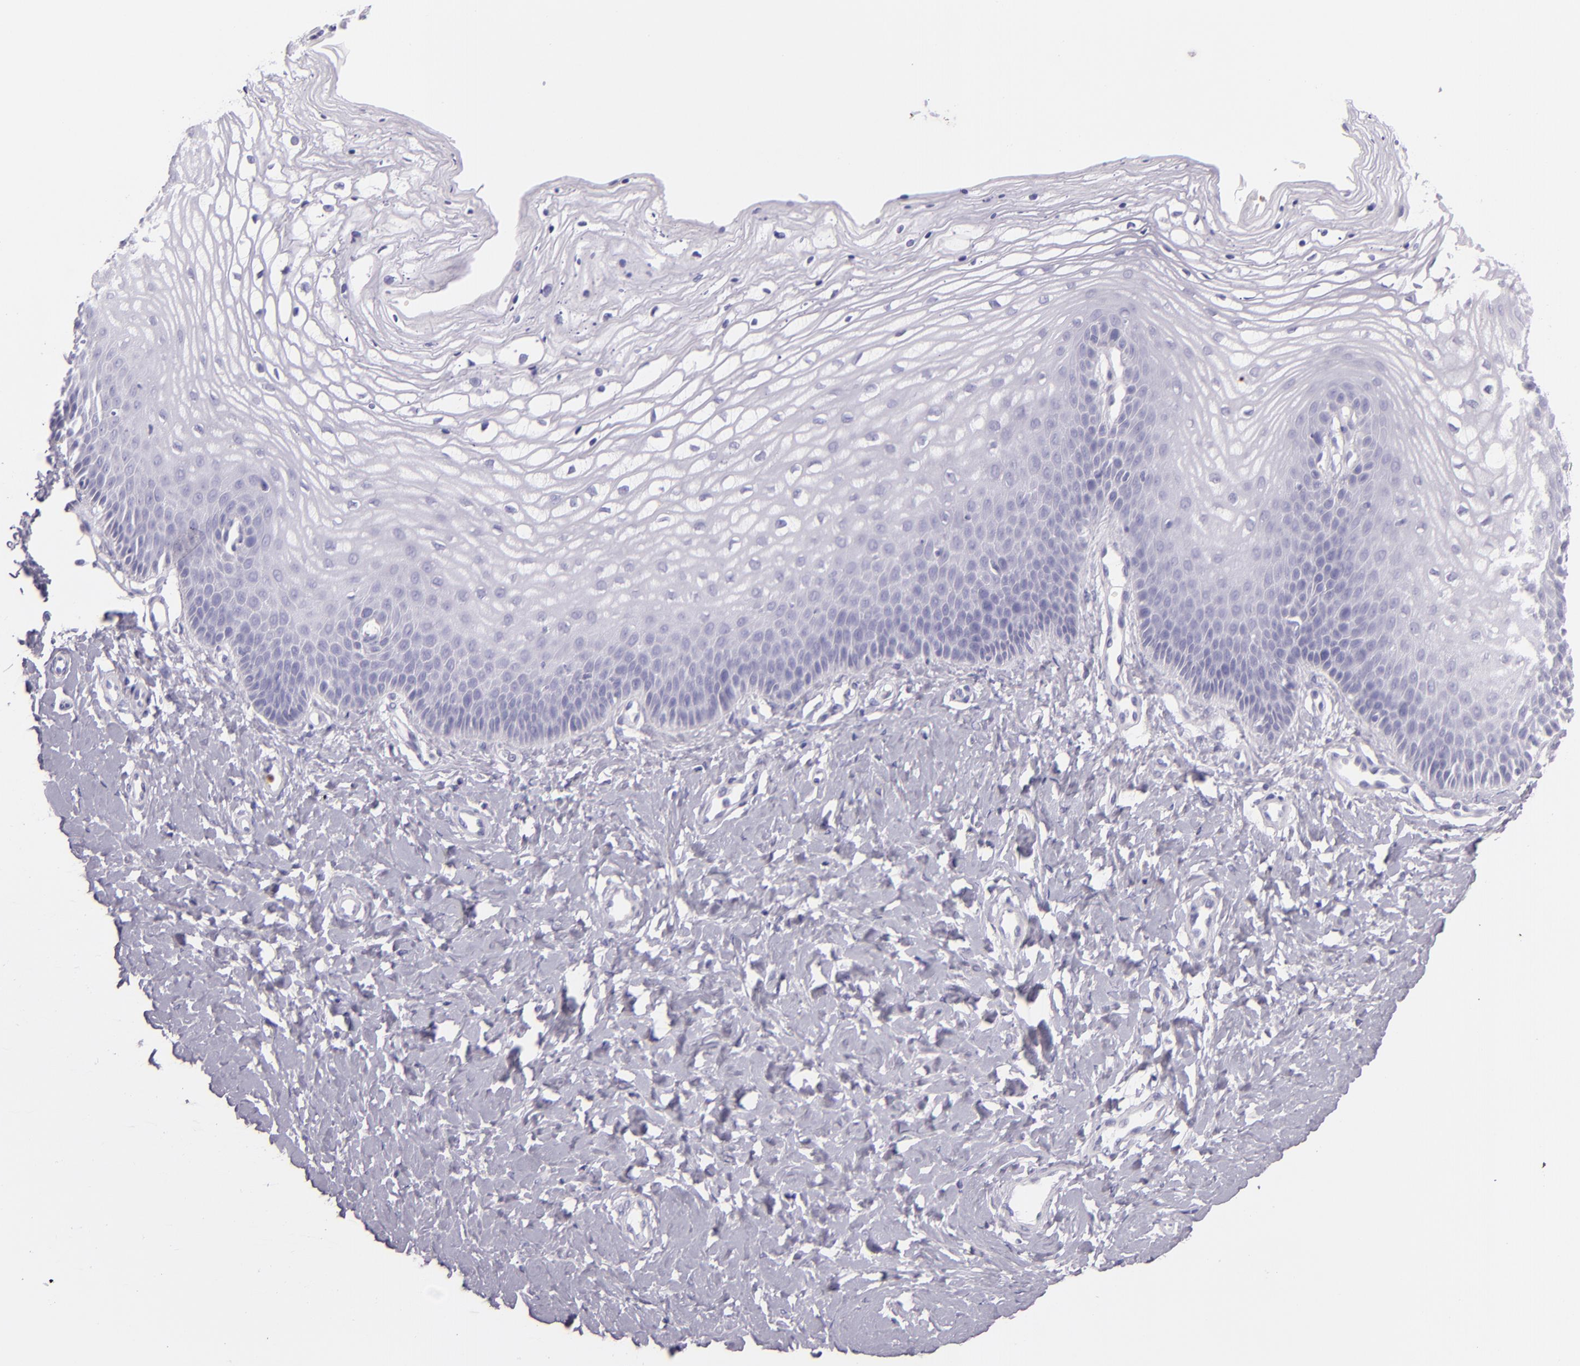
{"staining": {"intensity": "negative", "quantity": "none", "location": "none"}, "tissue": "vagina", "cell_type": "Squamous epithelial cells", "image_type": "normal", "snomed": [{"axis": "morphology", "description": "Normal tissue, NOS"}, {"axis": "topography", "description": "Vagina"}], "caption": "An immunohistochemistry (IHC) photomicrograph of benign vagina is shown. There is no staining in squamous epithelial cells of vagina.", "gene": "CEACAM1", "patient": {"sex": "female", "age": 68}}